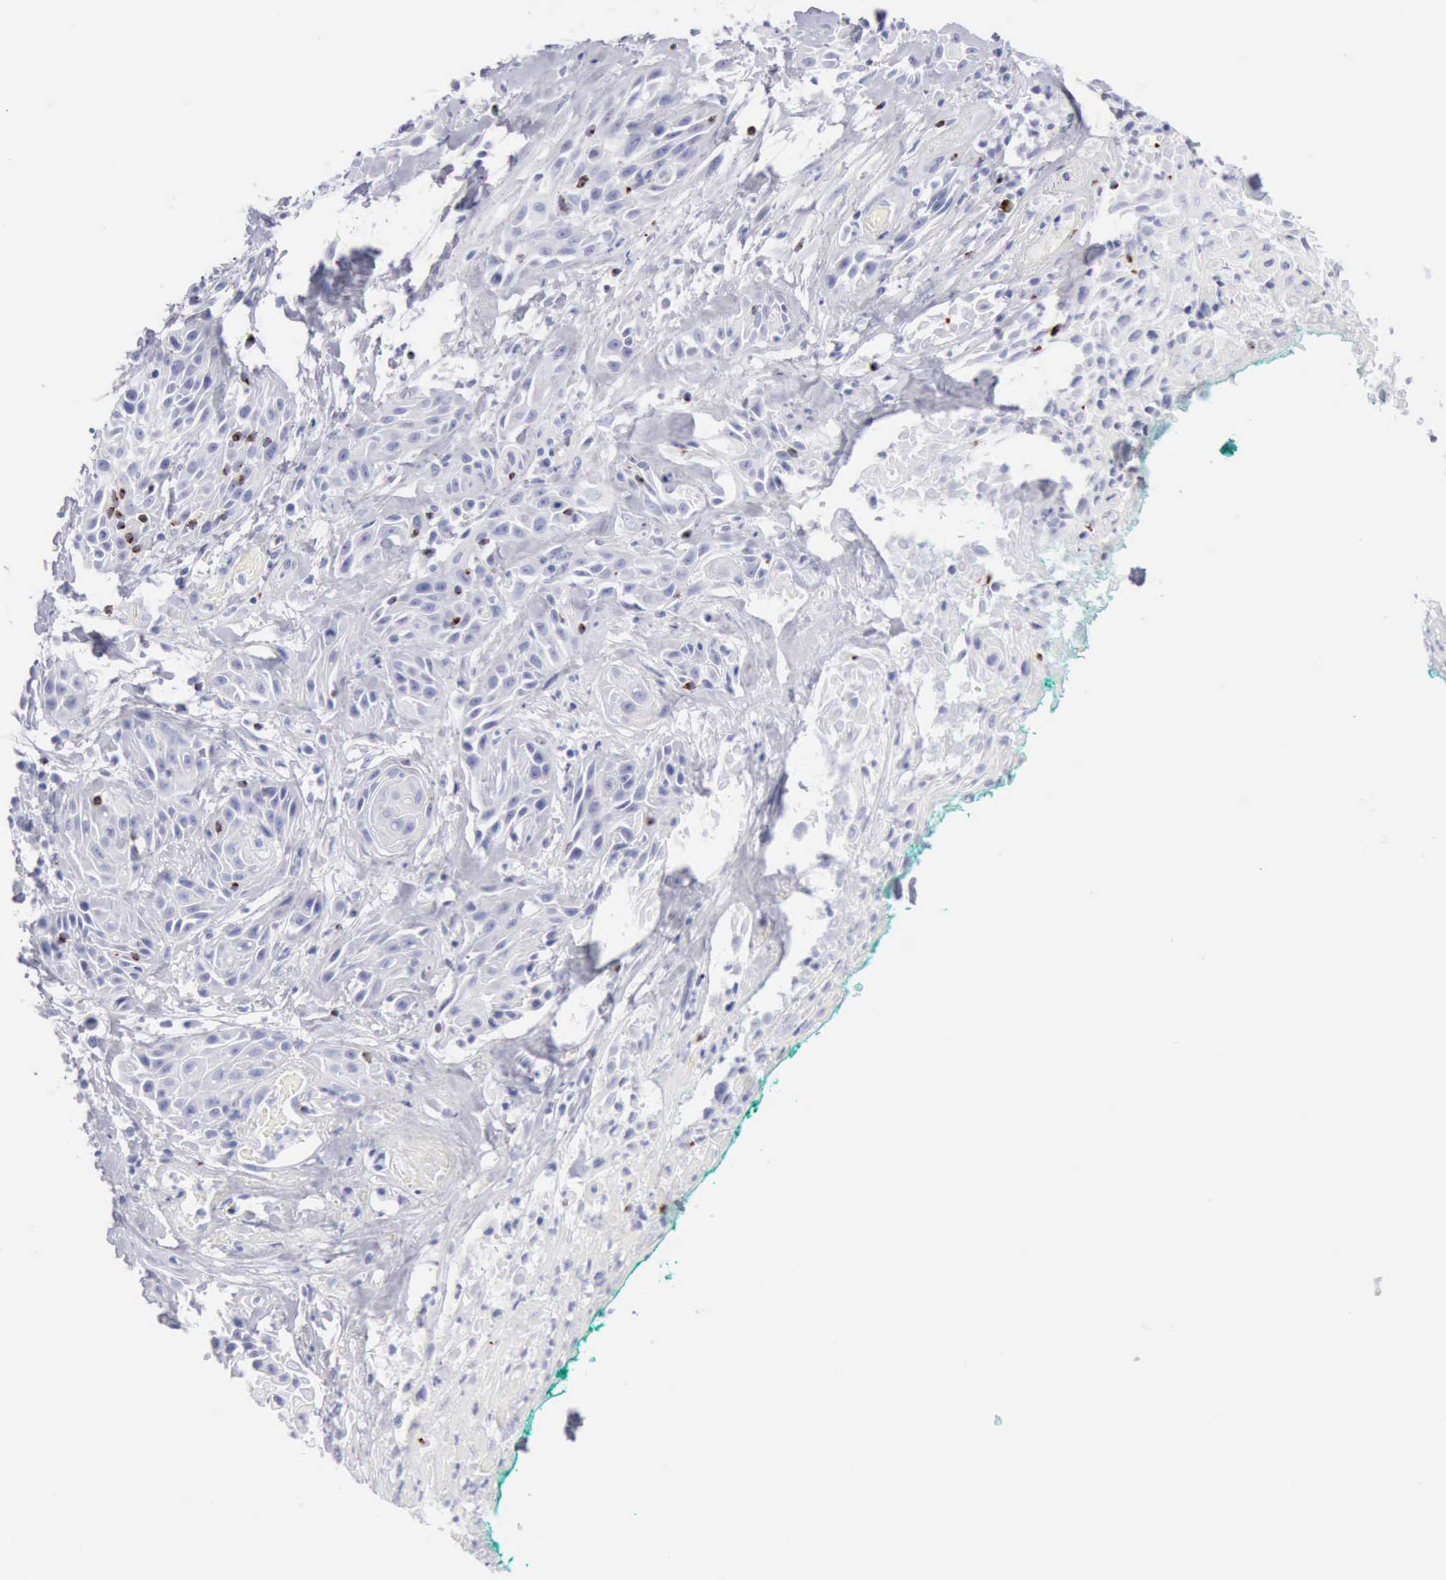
{"staining": {"intensity": "negative", "quantity": "none", "location": "none"}, "tissue": "skin cancer", "cell_type": "Tumor cells", "image_type": "cancer", "snomed": [{"axis": "morphology", "description": "Squamous cell carcinoma, NOS"}, {"axis": "topography", "description": "Skin"}, {"axis": "topography", "description": "Anal"}], "caption": "IHC image of neoplastic tissue: human squamous cell carcinoma (skin) stained with DAB shows no significant protein positivity in tumor cells.", "gene": "GZMB", "patient": {"sex": "male", "age": 64}}